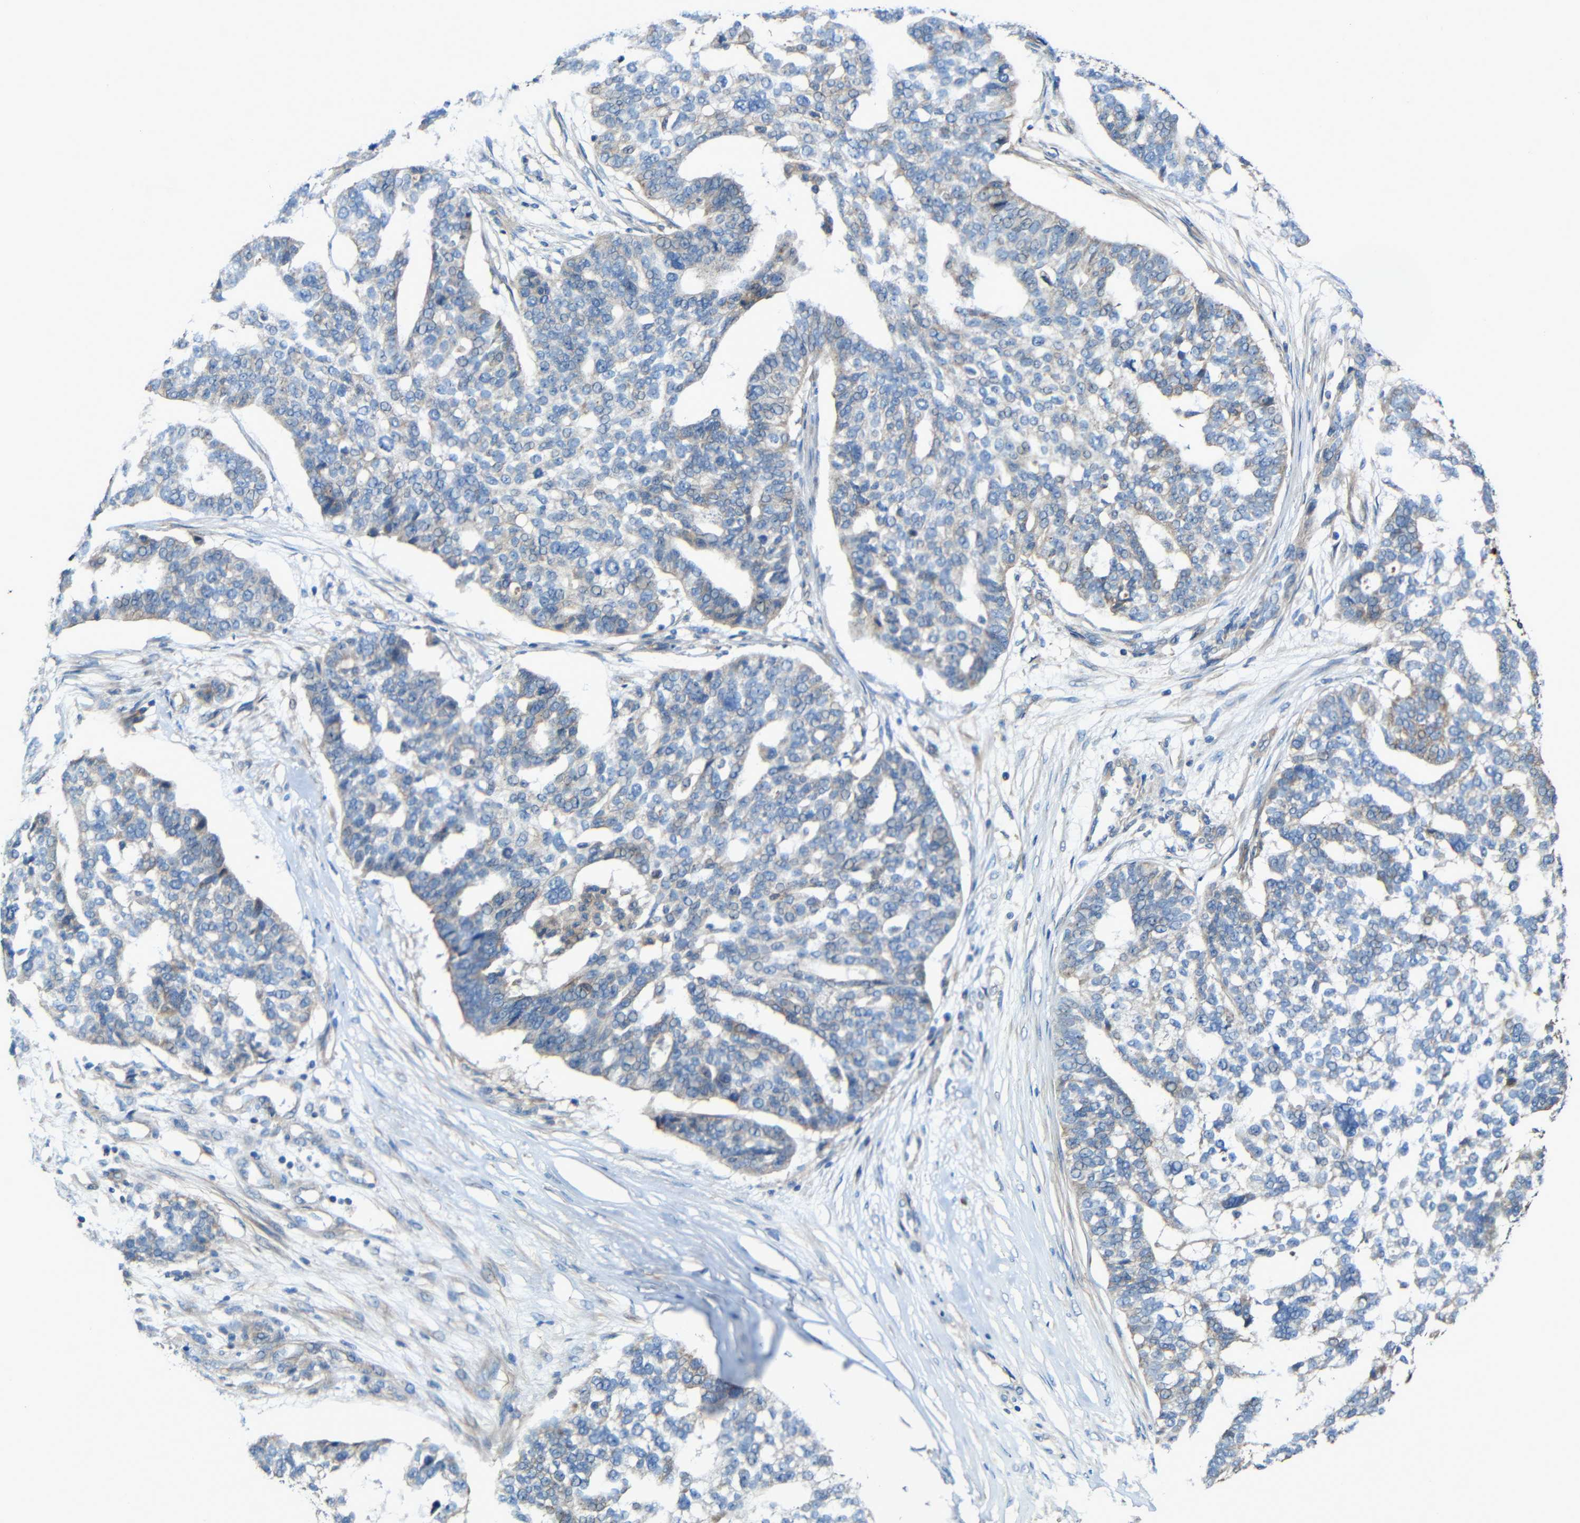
{"staining": {"intensity": "weak", "quantity": "<25%", "location": "cytoplasmic/membranous"}, "tissue": "ovarian cancer", "cell_type": "Tumor cells", "image_type": "cancer", "snomed": [{"axis": "morphology", "description": "Cystadenocarcinoma, serous, NOS"}, {"axis": "topography", "description": "Ovary"}], "caption": "The micrograph reveals no significant expression in tumor cells of ovarian serous cystadenocarcinoma.", "gene": "RHOT2", "patient": {"sex": "female", "age": 59}}